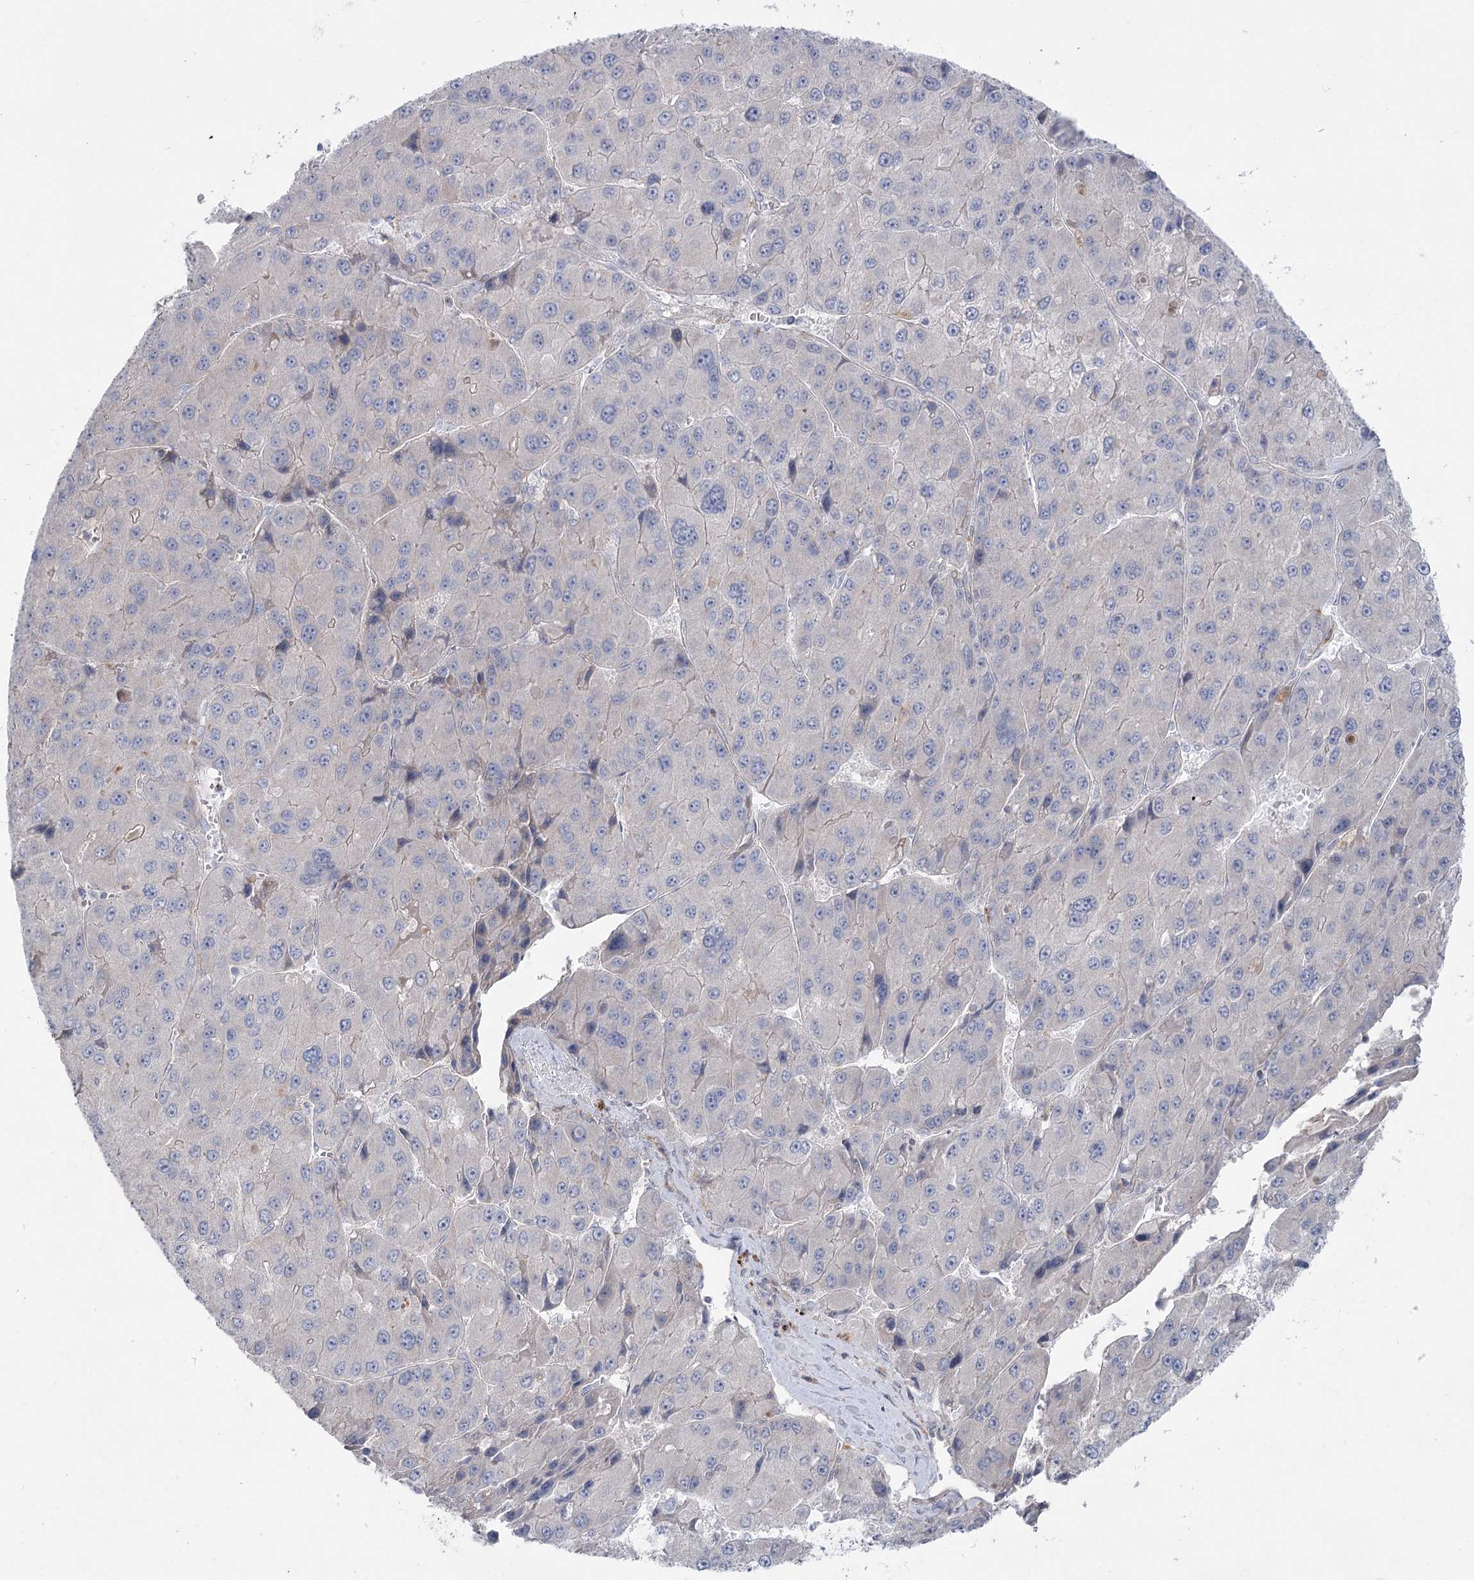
{"staining": {"intensity": "negative", "quantity": "none", "location": "none"}, "tissue": "liver cancer", "cell_type": "Tumor cells", "image_type": "cancer", "snomed": [{"axis": "morphology", "description": "Carcinoma, Hepatocellular, NOS"}, {"axis": "topography", "description": "Liver"}], "caption": "IHC of liver cancer demonstrates no expression in tumor cells.", "gene": "SCN11A", "patient": {"sex": "female", "age": 73}}